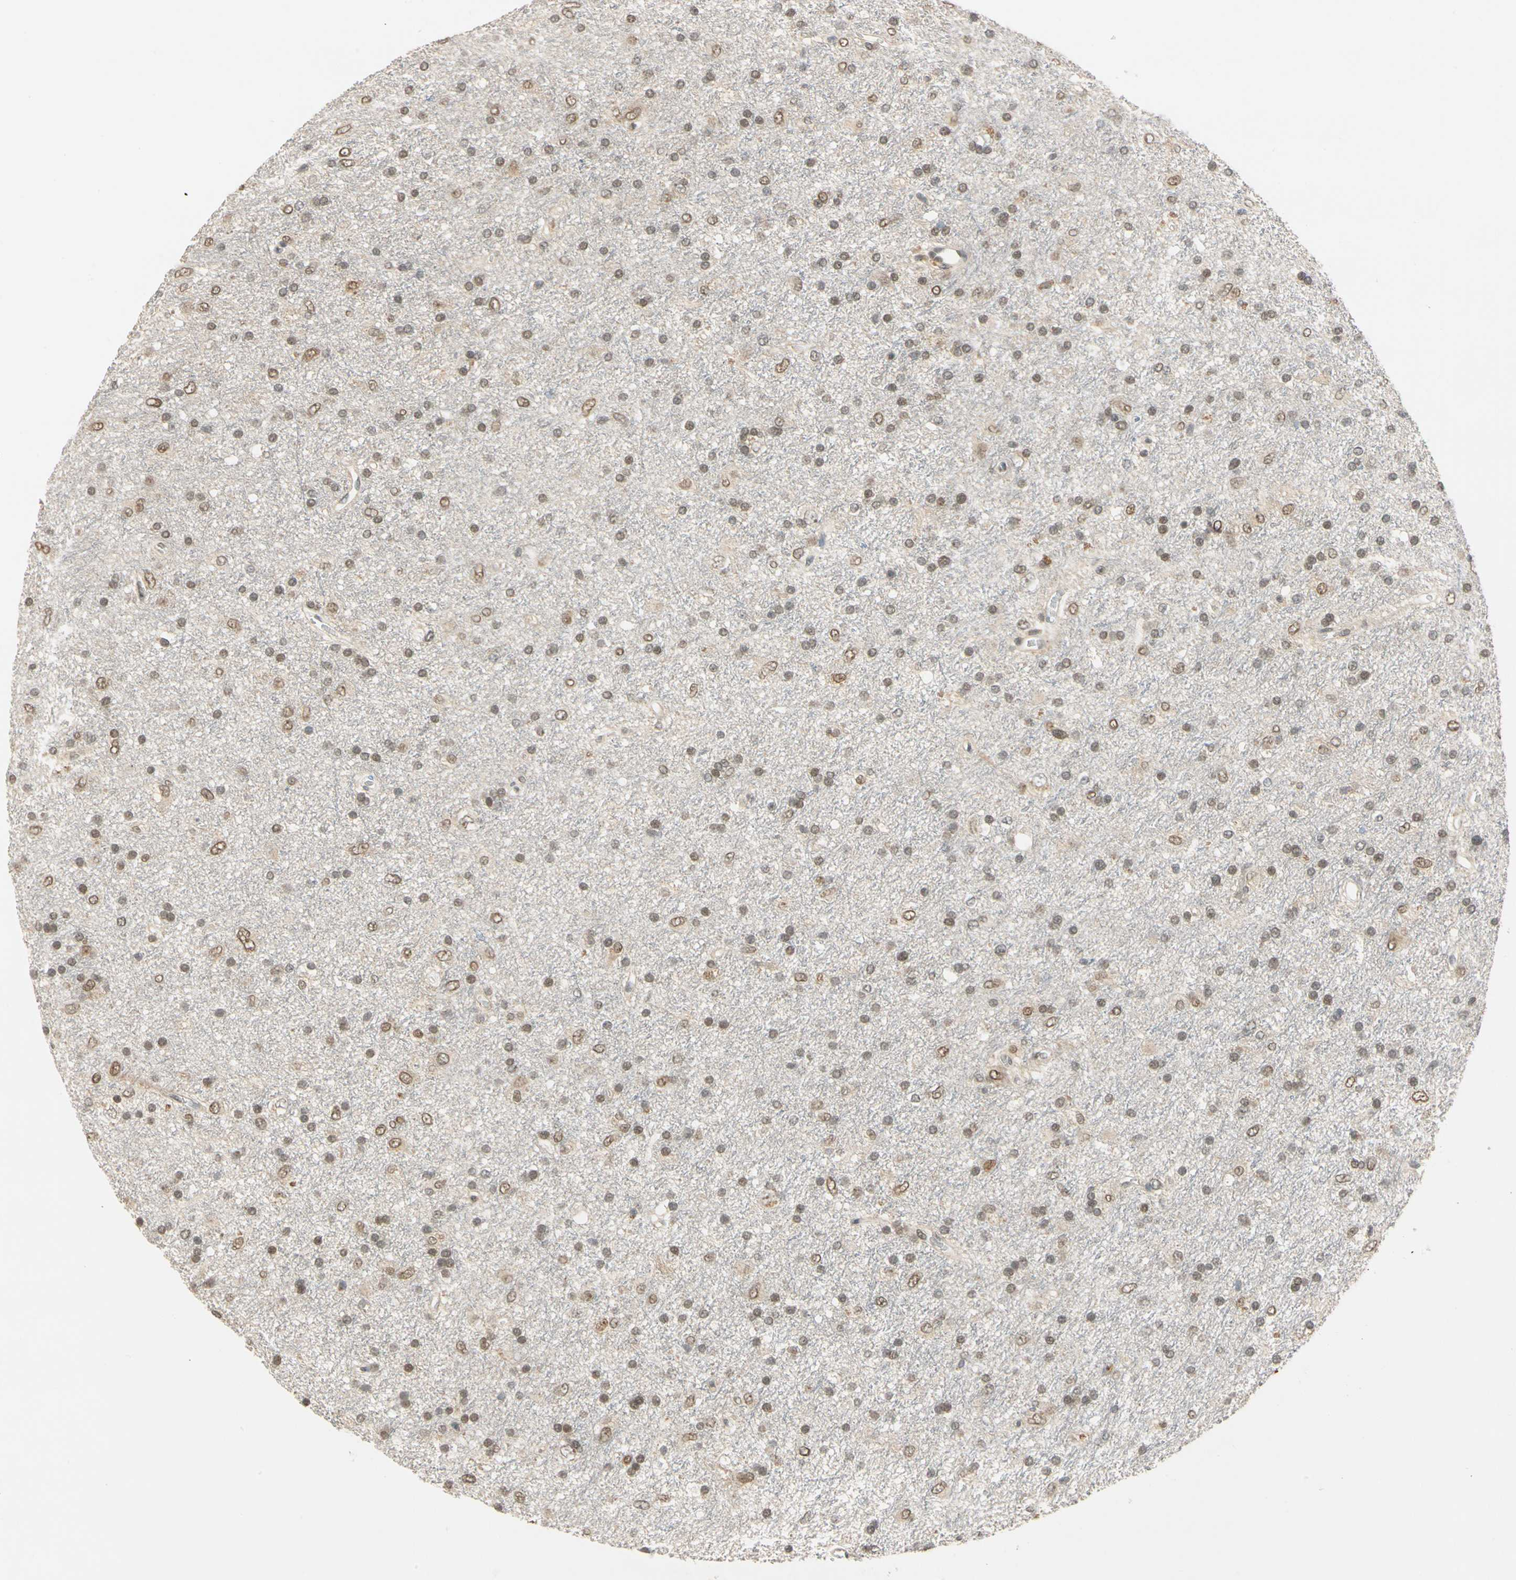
{"staining": {"intensity": "moderate", "quantity": ">75%", "location": "cytoplasmic/membranous,nuclear"}, "tissue": "glioma", "cell_type": "Tumor cells", "image_type": "cancer", "snomed": [{"axis": "morphology", "description": "Glioma, malignant, Low grade"}, {"axis": "topography", "description": "Brain"}], "caption": "Immunohistochemical staining of glioma demonstrates medium levels of moderate cytoplasmic/membranous and nuclear protein positivity in about >75% of tumor cells.", "gene": "RIOX2", "patient": {"sex": "male", "age": 77}}